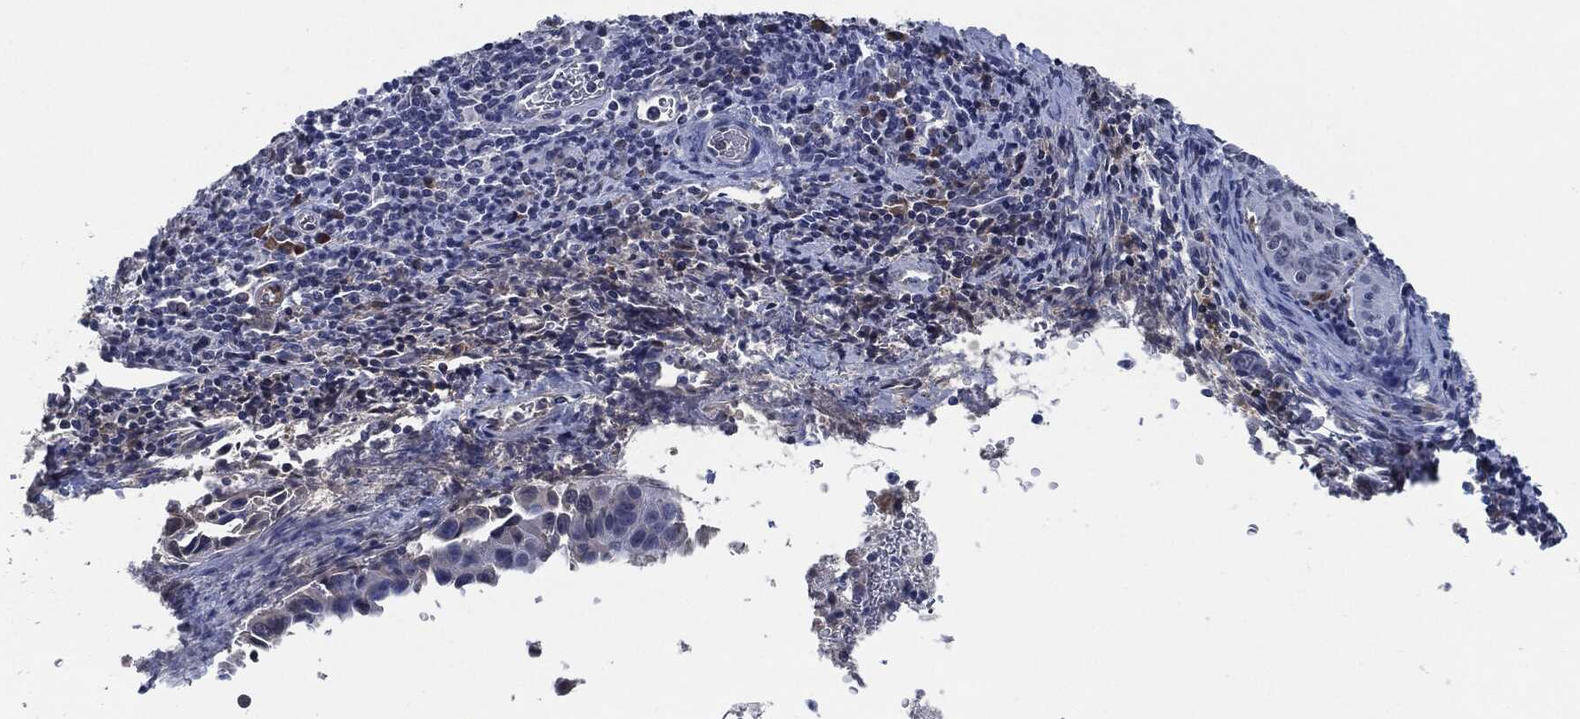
{"staining": {"intensity": "moderate", "quantity": "<25%", "location": "cytoplasmic/membranous"}, "tissue": "cervical cancer", "cell_type": "Tumor cells", "image_type": "cancer", "snomed": [{"axis": "morphology", "description": "Squamous cell carcinoma, NOS"}, {"axis": "topography", "description": "Cervix"}], "caption": "A brown stain labels moderate cytoplasmic/membranous expression of a protein in cervical squamous cell carcinoma tumor cells.", "gene": "IL2RG", "patient": {"sex": "female", "age": 26}}